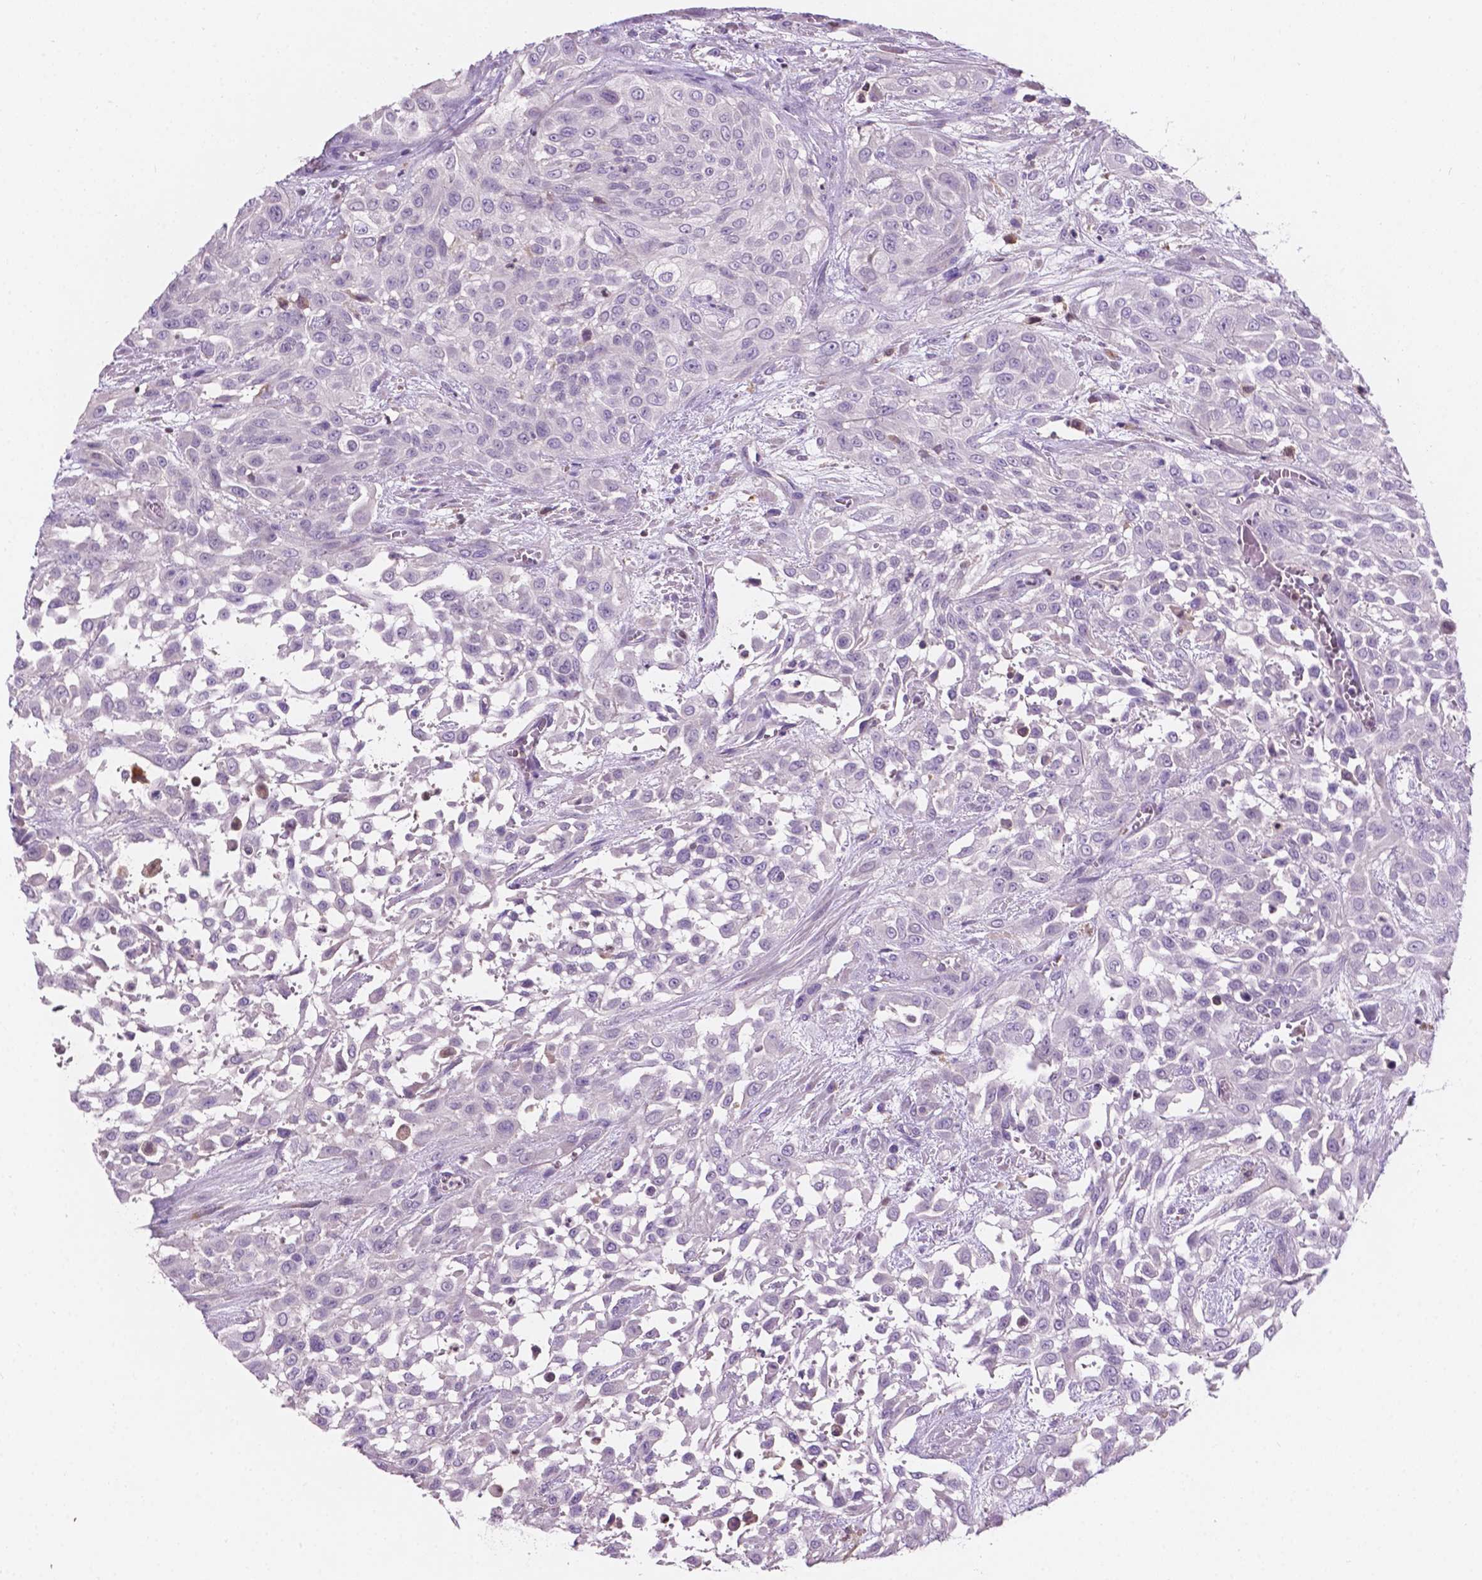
{"staining": {"intensity": "negative", "quantity": "none", "location": "none"}, "tissue": "urothelial cancer", "cell_type": "Tumor cells", "image_type": "cancer", "snomed": [{"axis": "morphology", "description": "Urothelial carcinoma, High grade"}, {"axis": "topography", "description": "Urinary bladder"}], "caption": "Immunohistochemistry (IHC) micrograph of neoplastic tissue: urothelial cancer stained with DAB shows no significant protein positivity in tumor cells. (DAB IHC, high magnification).", "gene": "IREB2", "patient": {"sex": "male", "age": 57}}